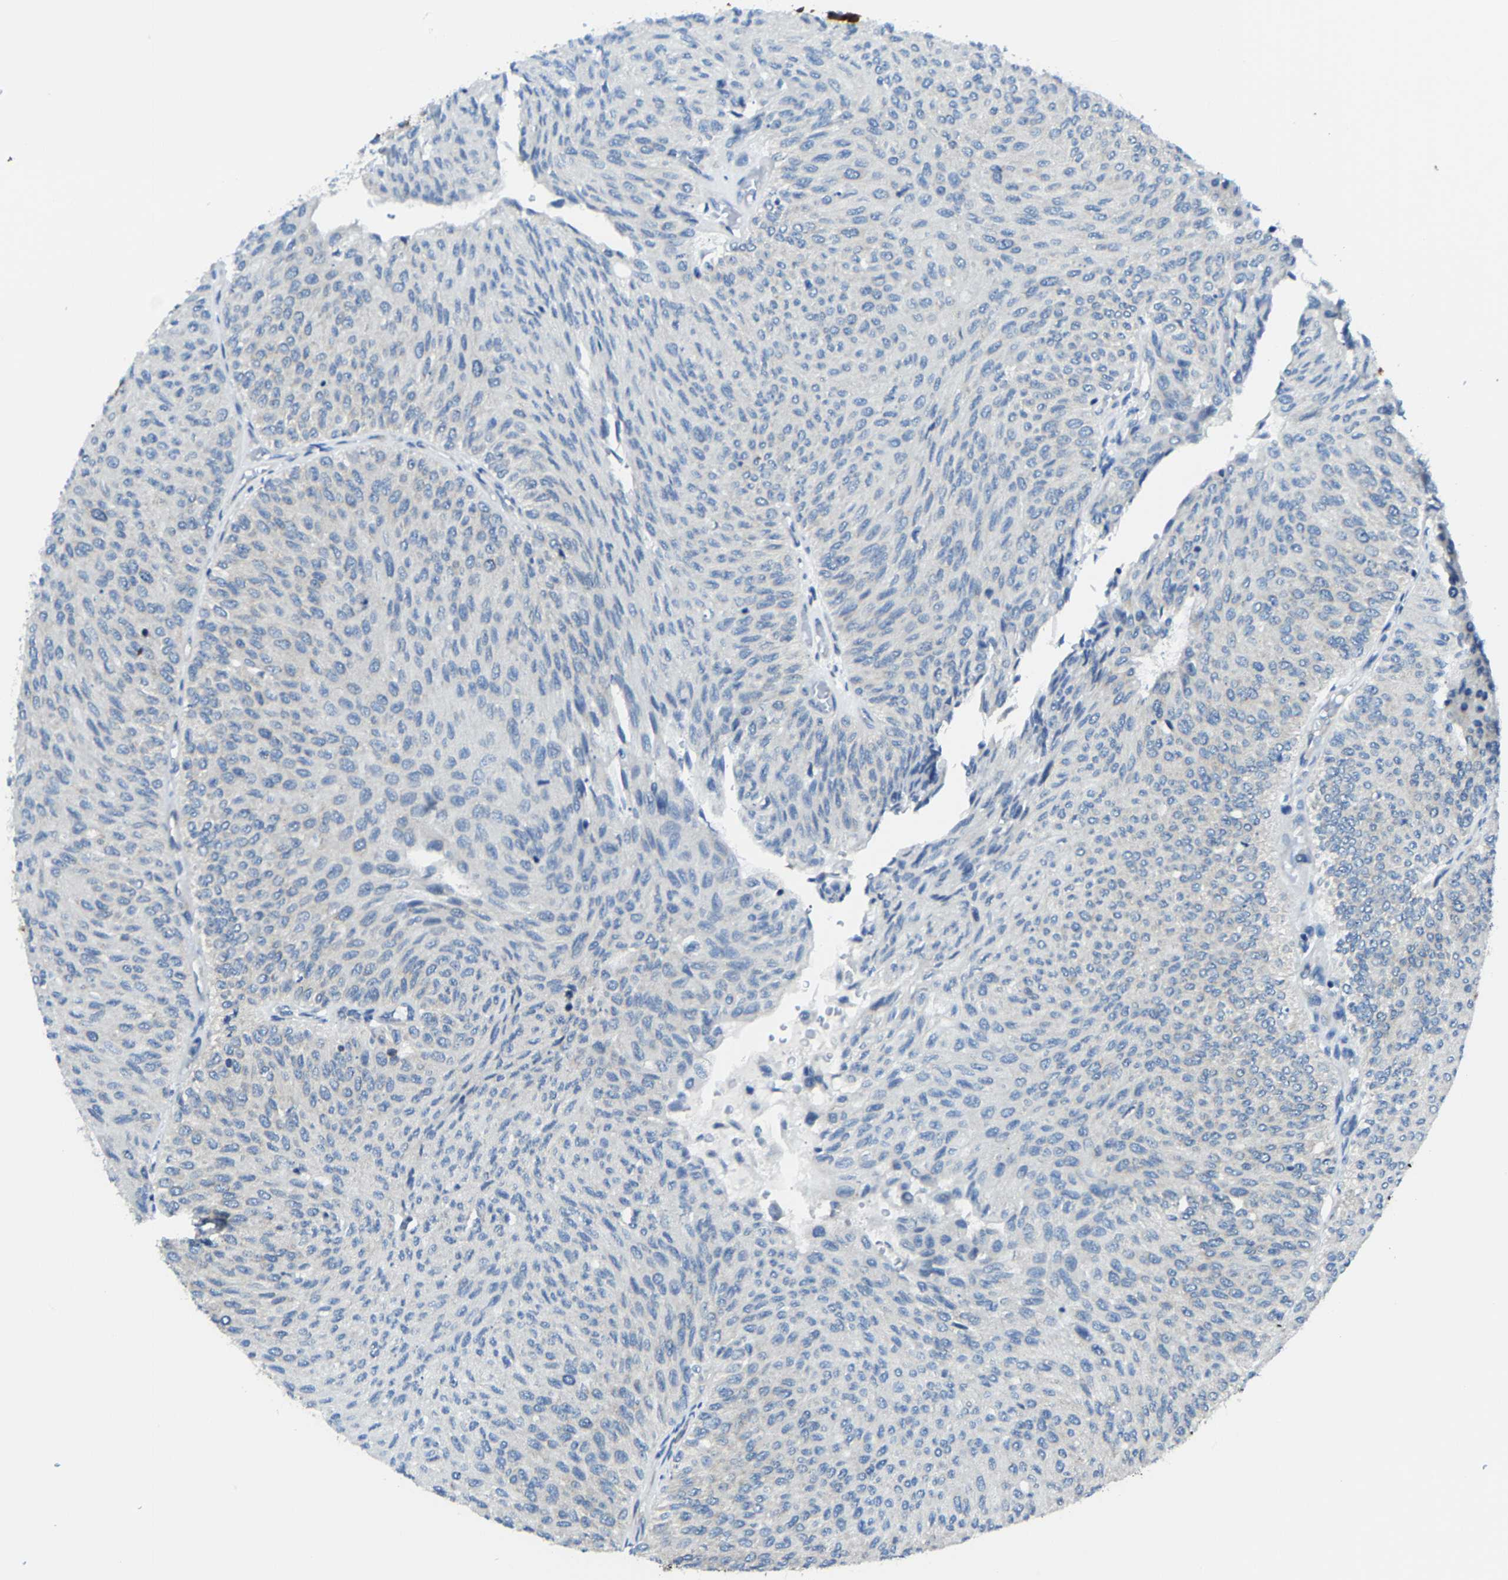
{"staining": {"intensity": "negative", "quantity": "none", "location": "none"}, "tissue": "urothelial cancer", "cell_type": "Tumor cells", "image_type": "cancer", "snomed": [{"axis": "morphology", "description": "Urothelial carcinoma, Low grade"}, {"axis": "topography", "description": "Urinary bladder"}], "caption": "DAB immunohistochemical staining of human urothelial cancer demonstrates no significant positivity in tumor cells. (DAB immunohistochemistry (IHC) with hematoxylin counter stain).", "gene": "G3BP2", "patient": {"sex": "male", "age": 78}}